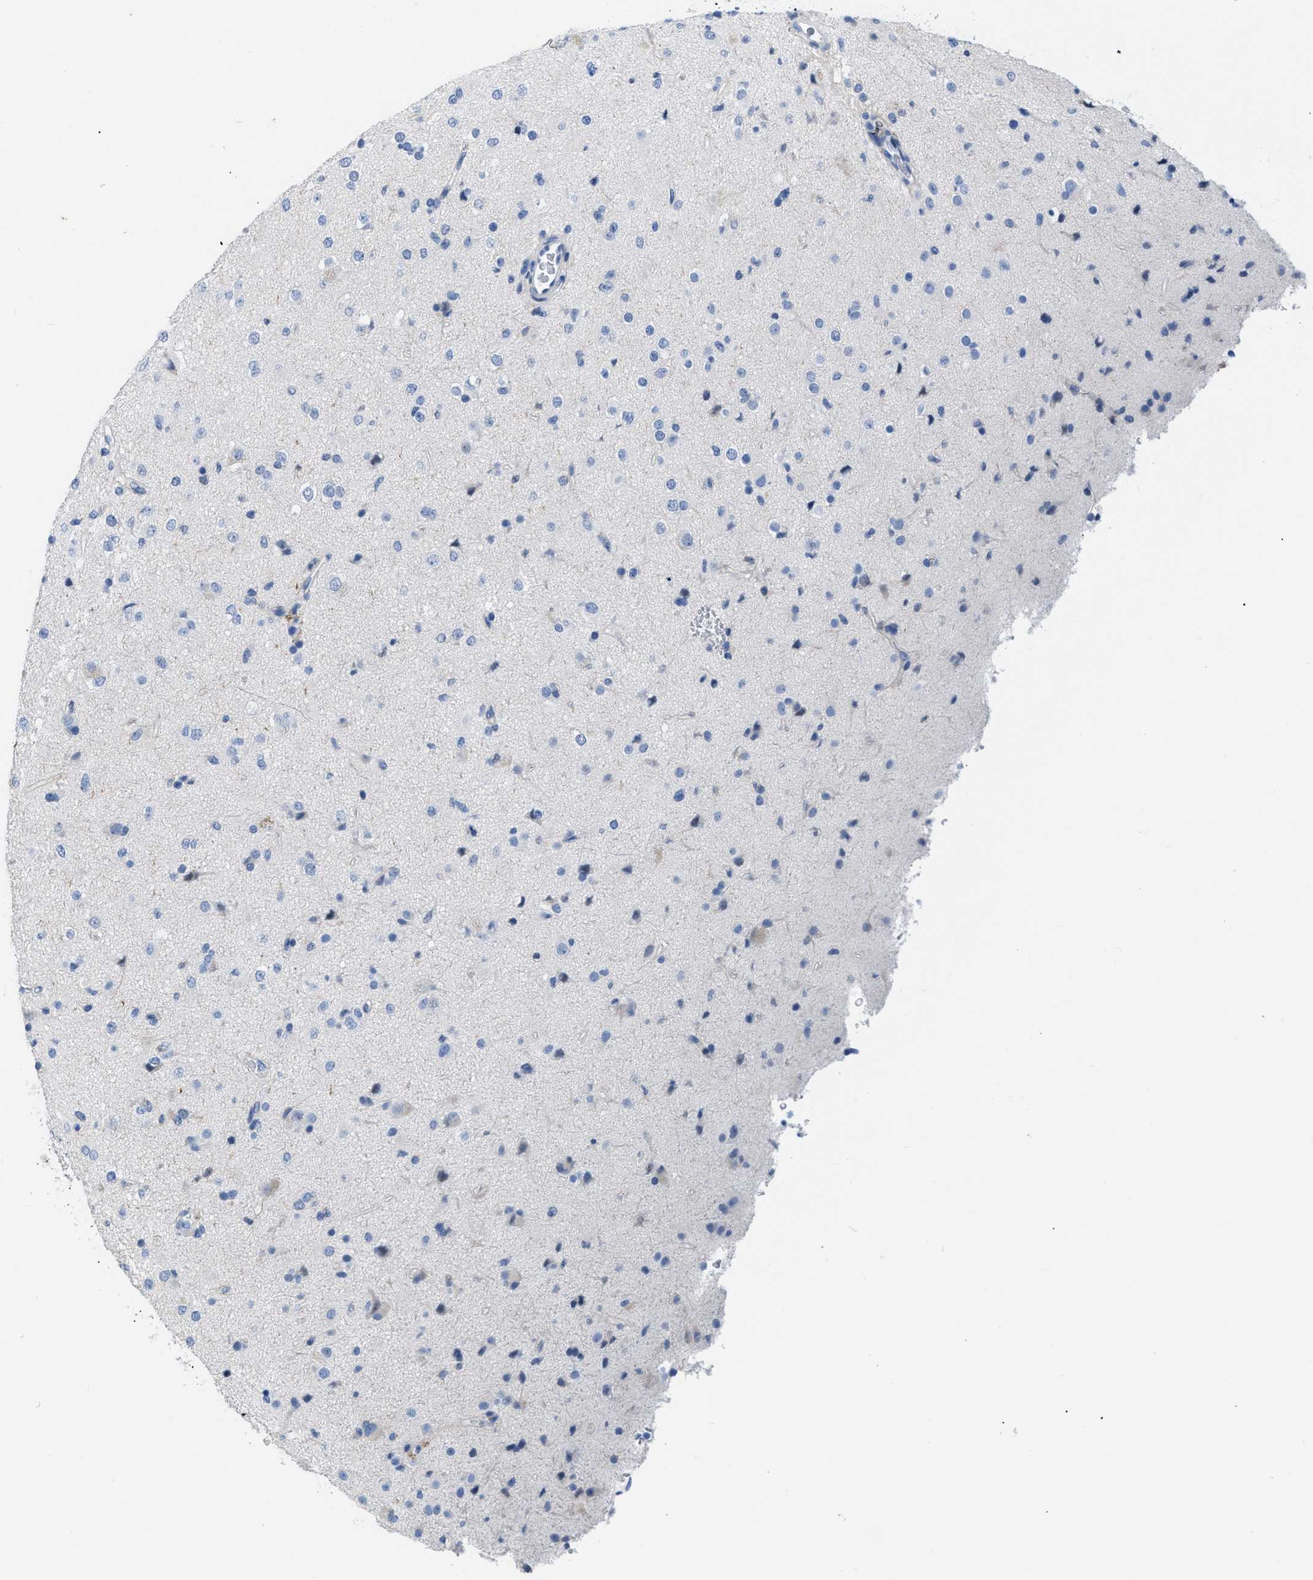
{"staining": {"intensity": "negative", "quantity": "none", "location": "none"}, "tissue": "glioma", "cell_type": "Tumor cells", "image_type": "cancer", "snomed": [{"axis": "morphology", "description": "Glioma, malignant, Low grade"}, {"axis": "topography", "description": "Brain"}], "caption": "An IHC histopathology image of glioma is shown. There is no staining in tumor cells of glioma.", "gene": "BOLL", "patient": {"sex": "male", "age": 65}}